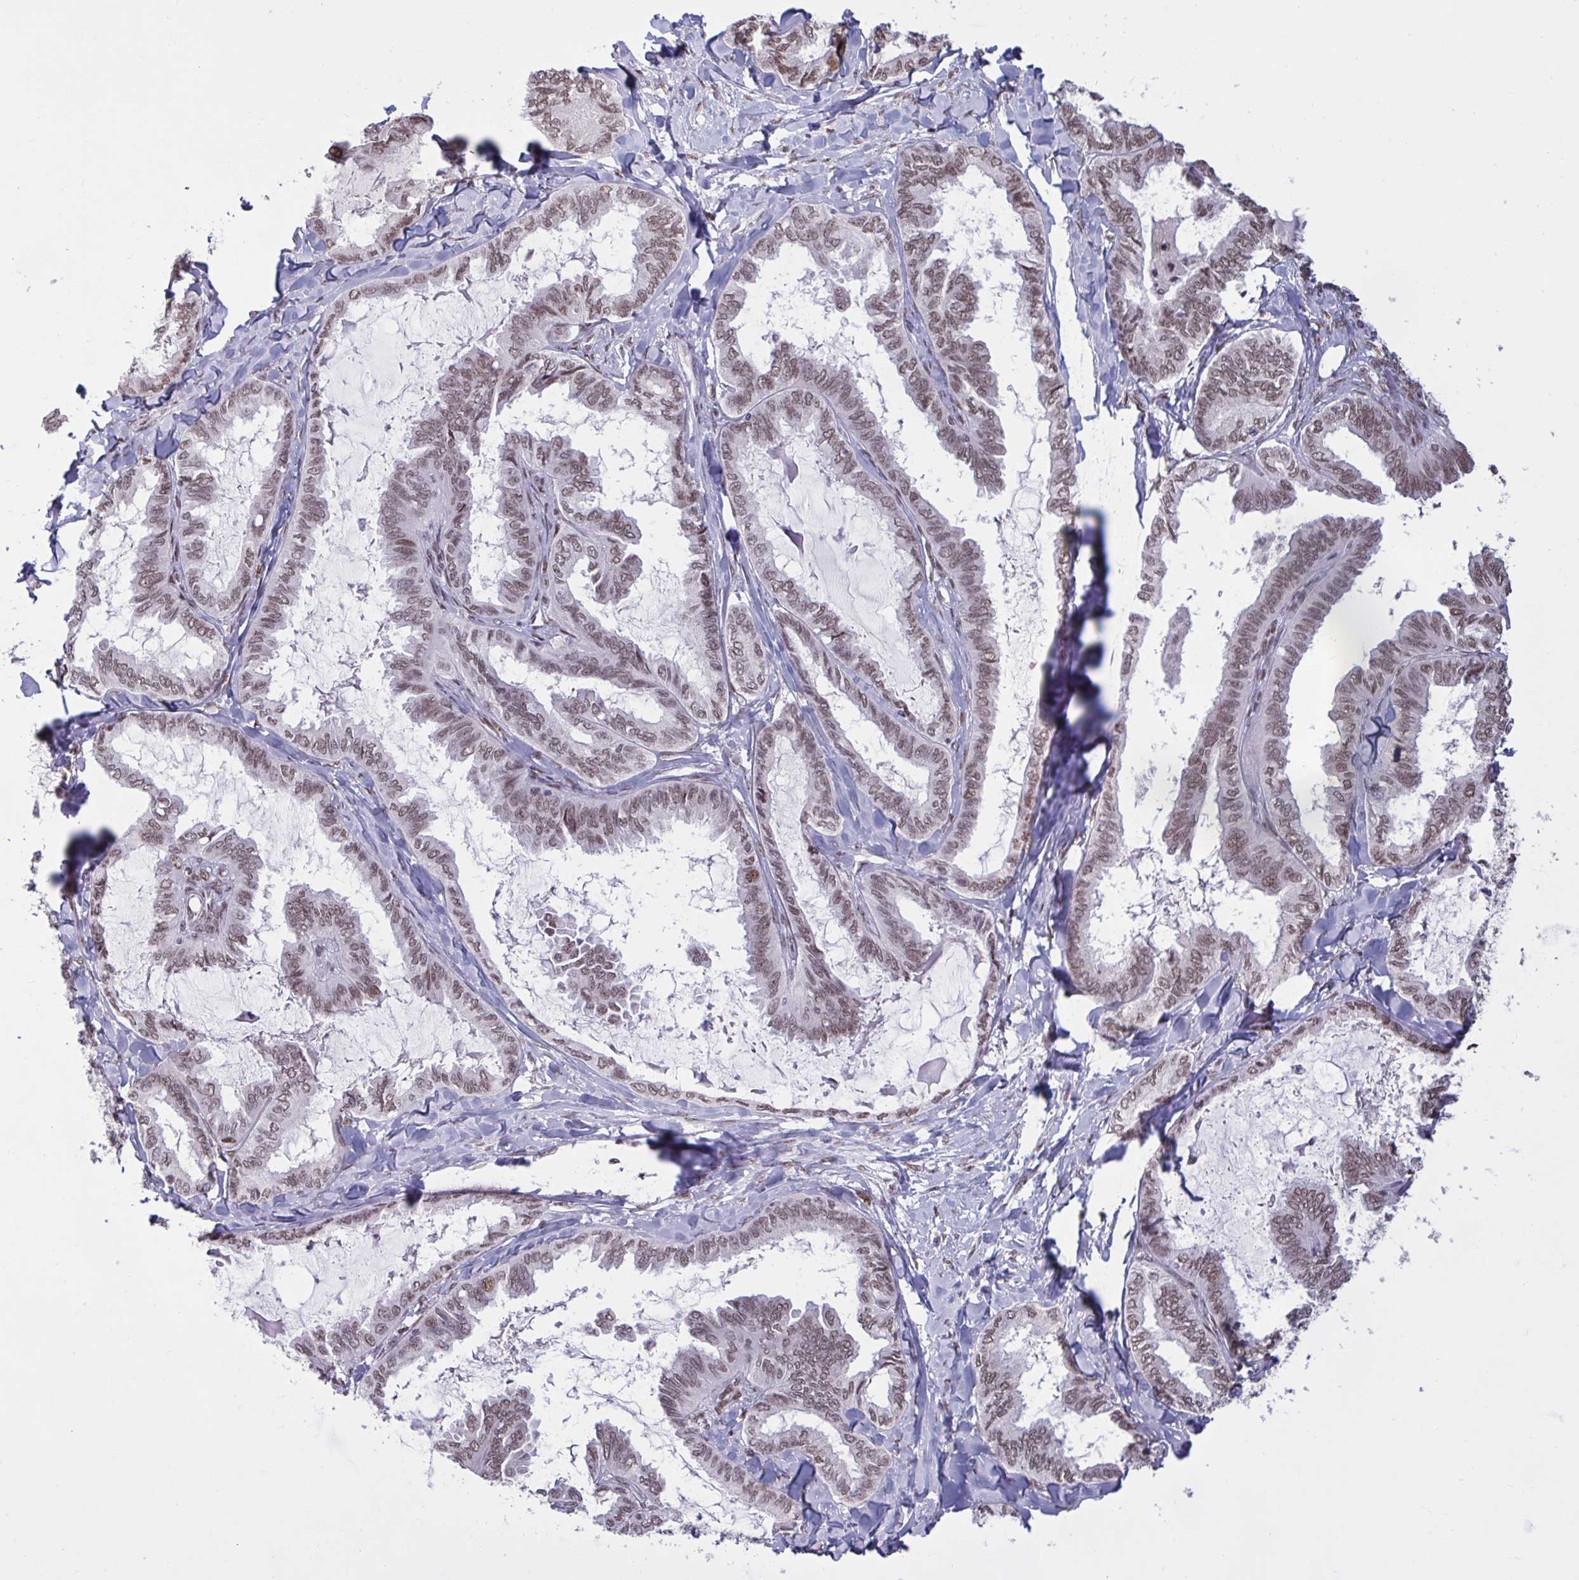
{"staining": {"intensity": "weak", "quantity": "25%-75%", "location": "nuclear"}, "tissue": "ovarian cancer", "cell_type": "Tumor cells", "image_type": "cancer", "snomed": [{"axis": "morphology", "description": "Carcinoma, endometroid"}, {"axis": "topography", "description": "Ovary"}], "caption": "DAB immunohistochemical staining of endometroid carcinoma (ovarian) shows weak nuclear protein staining in approximately 25%-75% of tumor cells.", "gene": "CBFA2T2", "patient": {"sex": "female", "age": 70}}